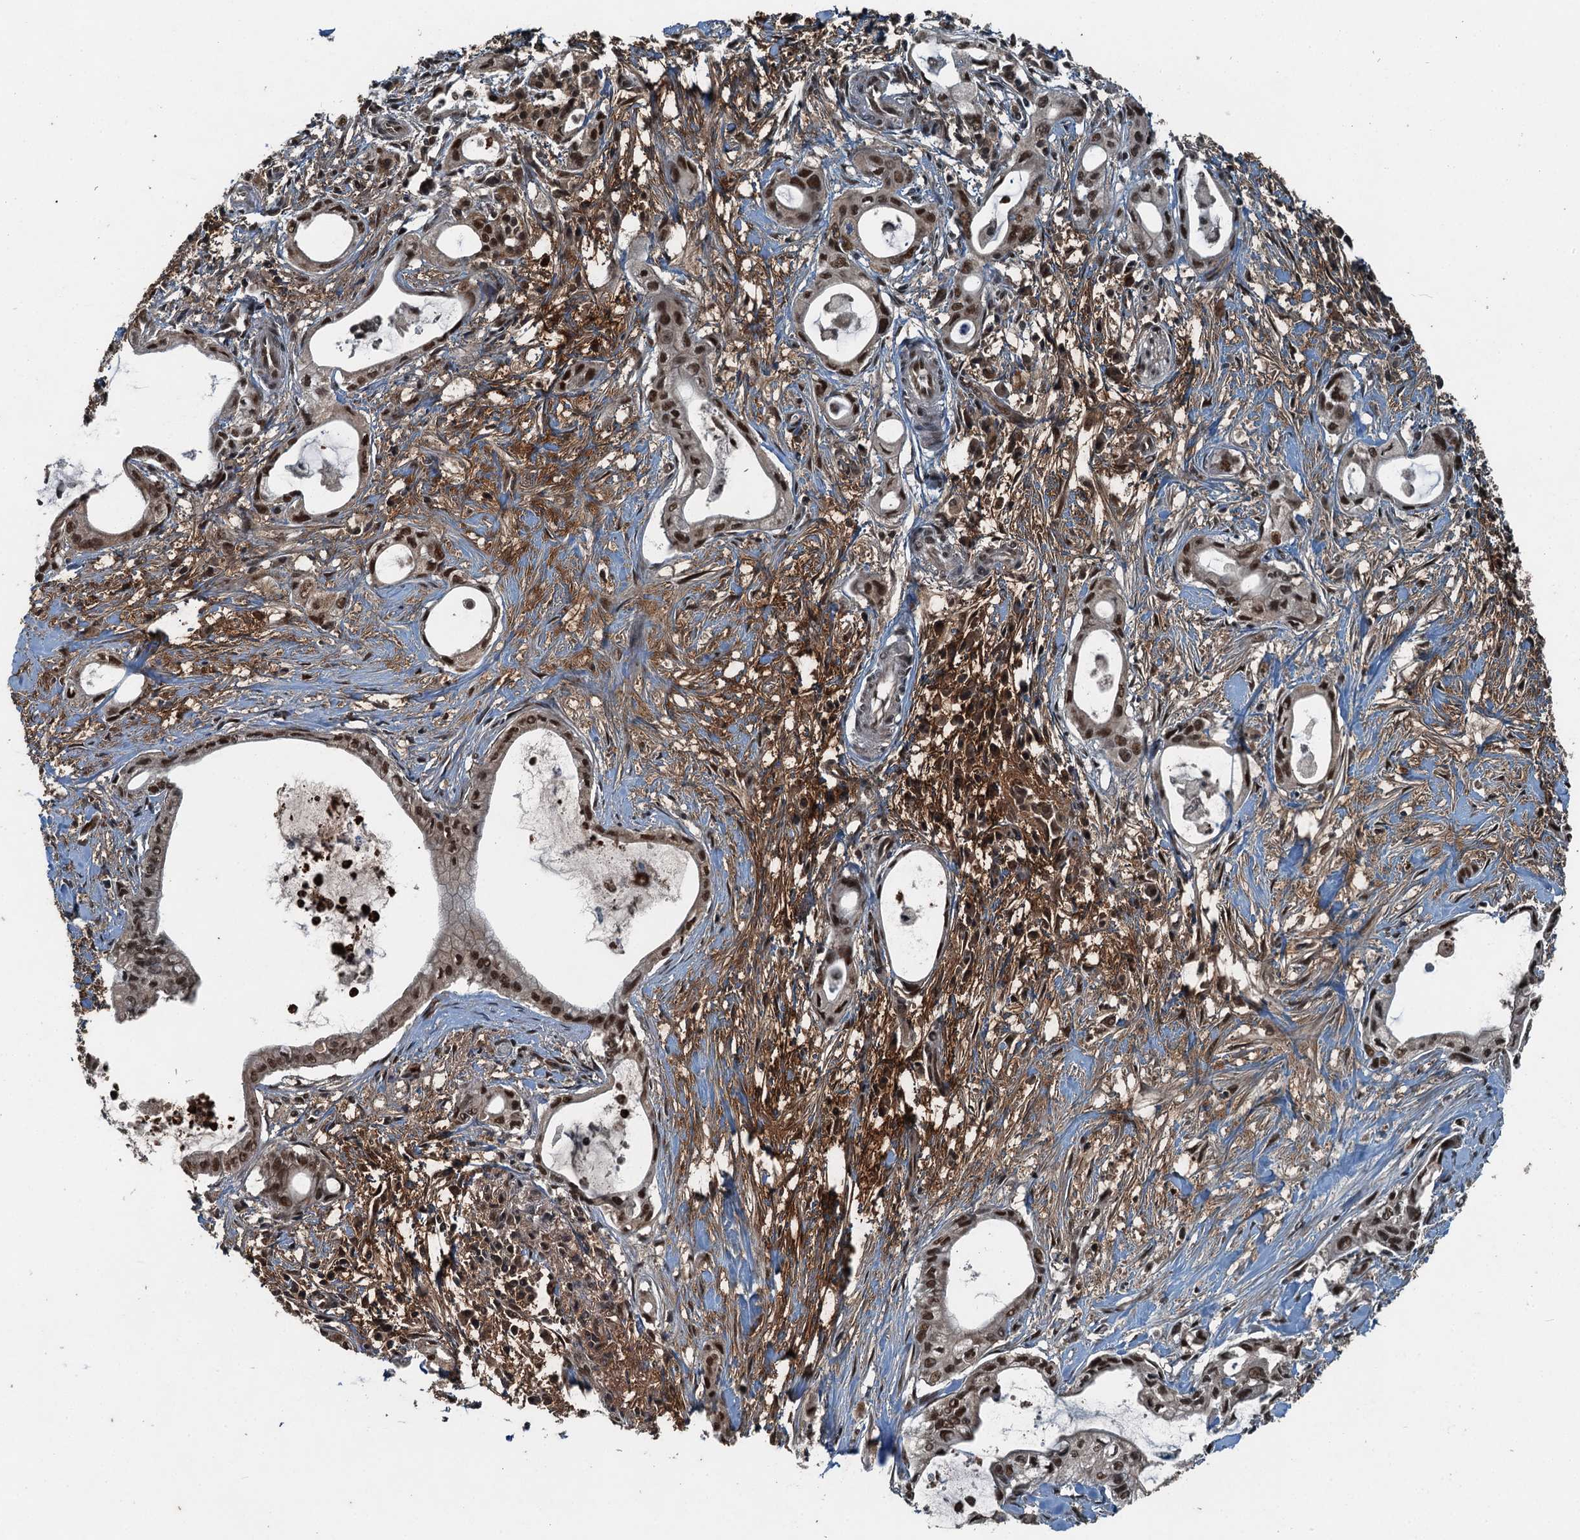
{"staining": {"intensity": "moderate", "quantity": ">75%", "location": "nuclear"}, "tissue": "pancreatic cancer", "cell_type": "Tumor cells", "image_type": "cancer", "snomed": [{"axis": "morphology", "description": "Adenocarcinoma, NOS"}, {"axis": "topography", "description": "Pancreas"}], "caption": "There is medium levels of moderate nuclear positivity in tumor cells of pancreatic adenocarcinoma, as demonstrated by immunohistochemical staining (brown color).", "gene": "UBXN6", "patient": {"sex": "male", "age": 72}}